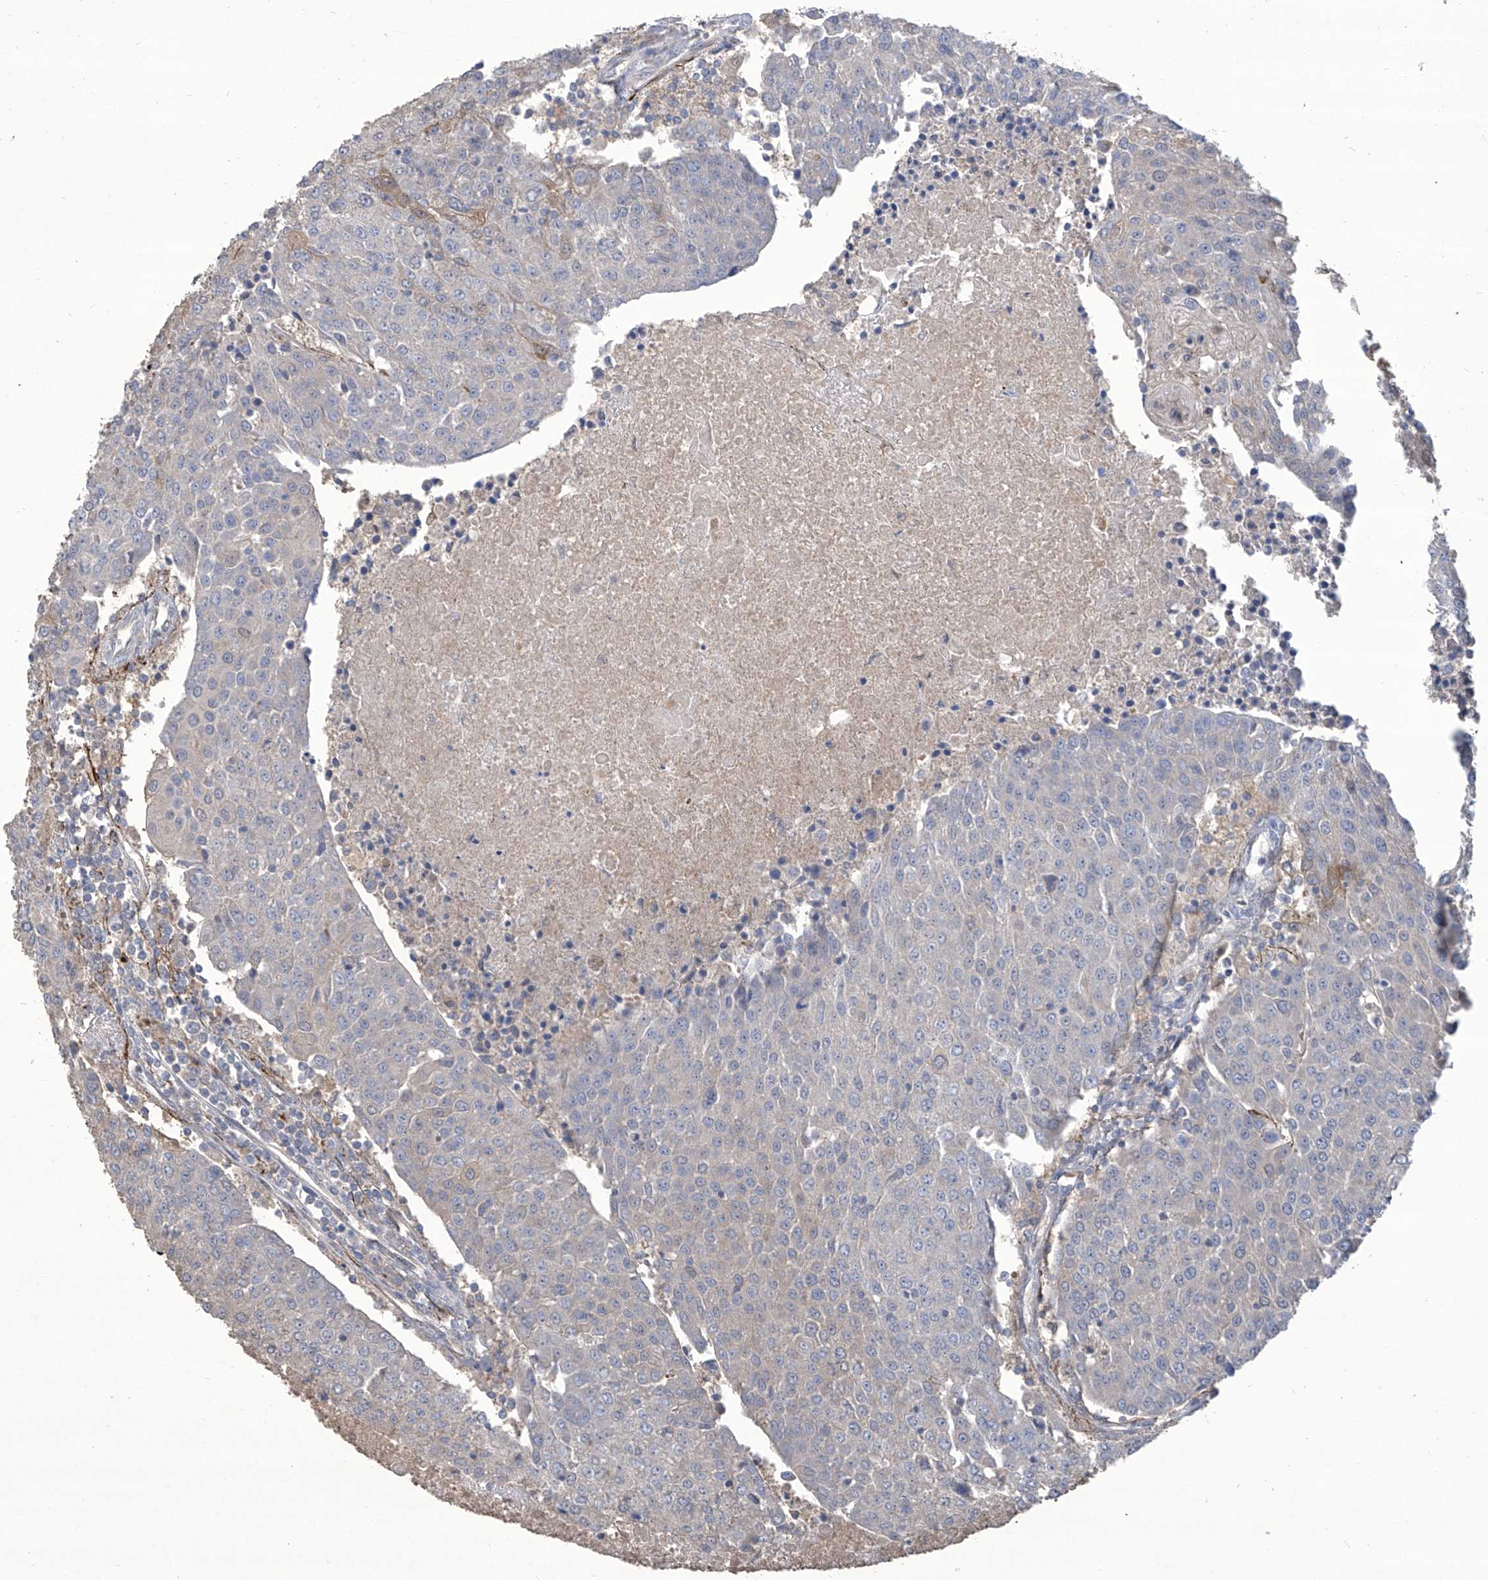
{"staining": {"intensity": "negative", "quantity": "none", "location": "none"}, "tissue": "urothelial cancer", "cell_type": "Tumor cells", "image_type": "cancer", "snomed": [{"axis": "morphology", "description": "Urothelial carcinoma, High grade"}, {"axis": "topography", "description": "Urinary bladder"}], "caption": "Immunohistochemistry photomicrograph of urothelial cancer stained for a protein (brown), which displays no expression in tumor cells. Brightfield microscopy of immunohistochemistry (IHC) stained with DAB (brown) and hematoxylin (blue), captured at high magnification.", "gene": "TXNIP", "patient": {"sex": "female", "age": 85}}